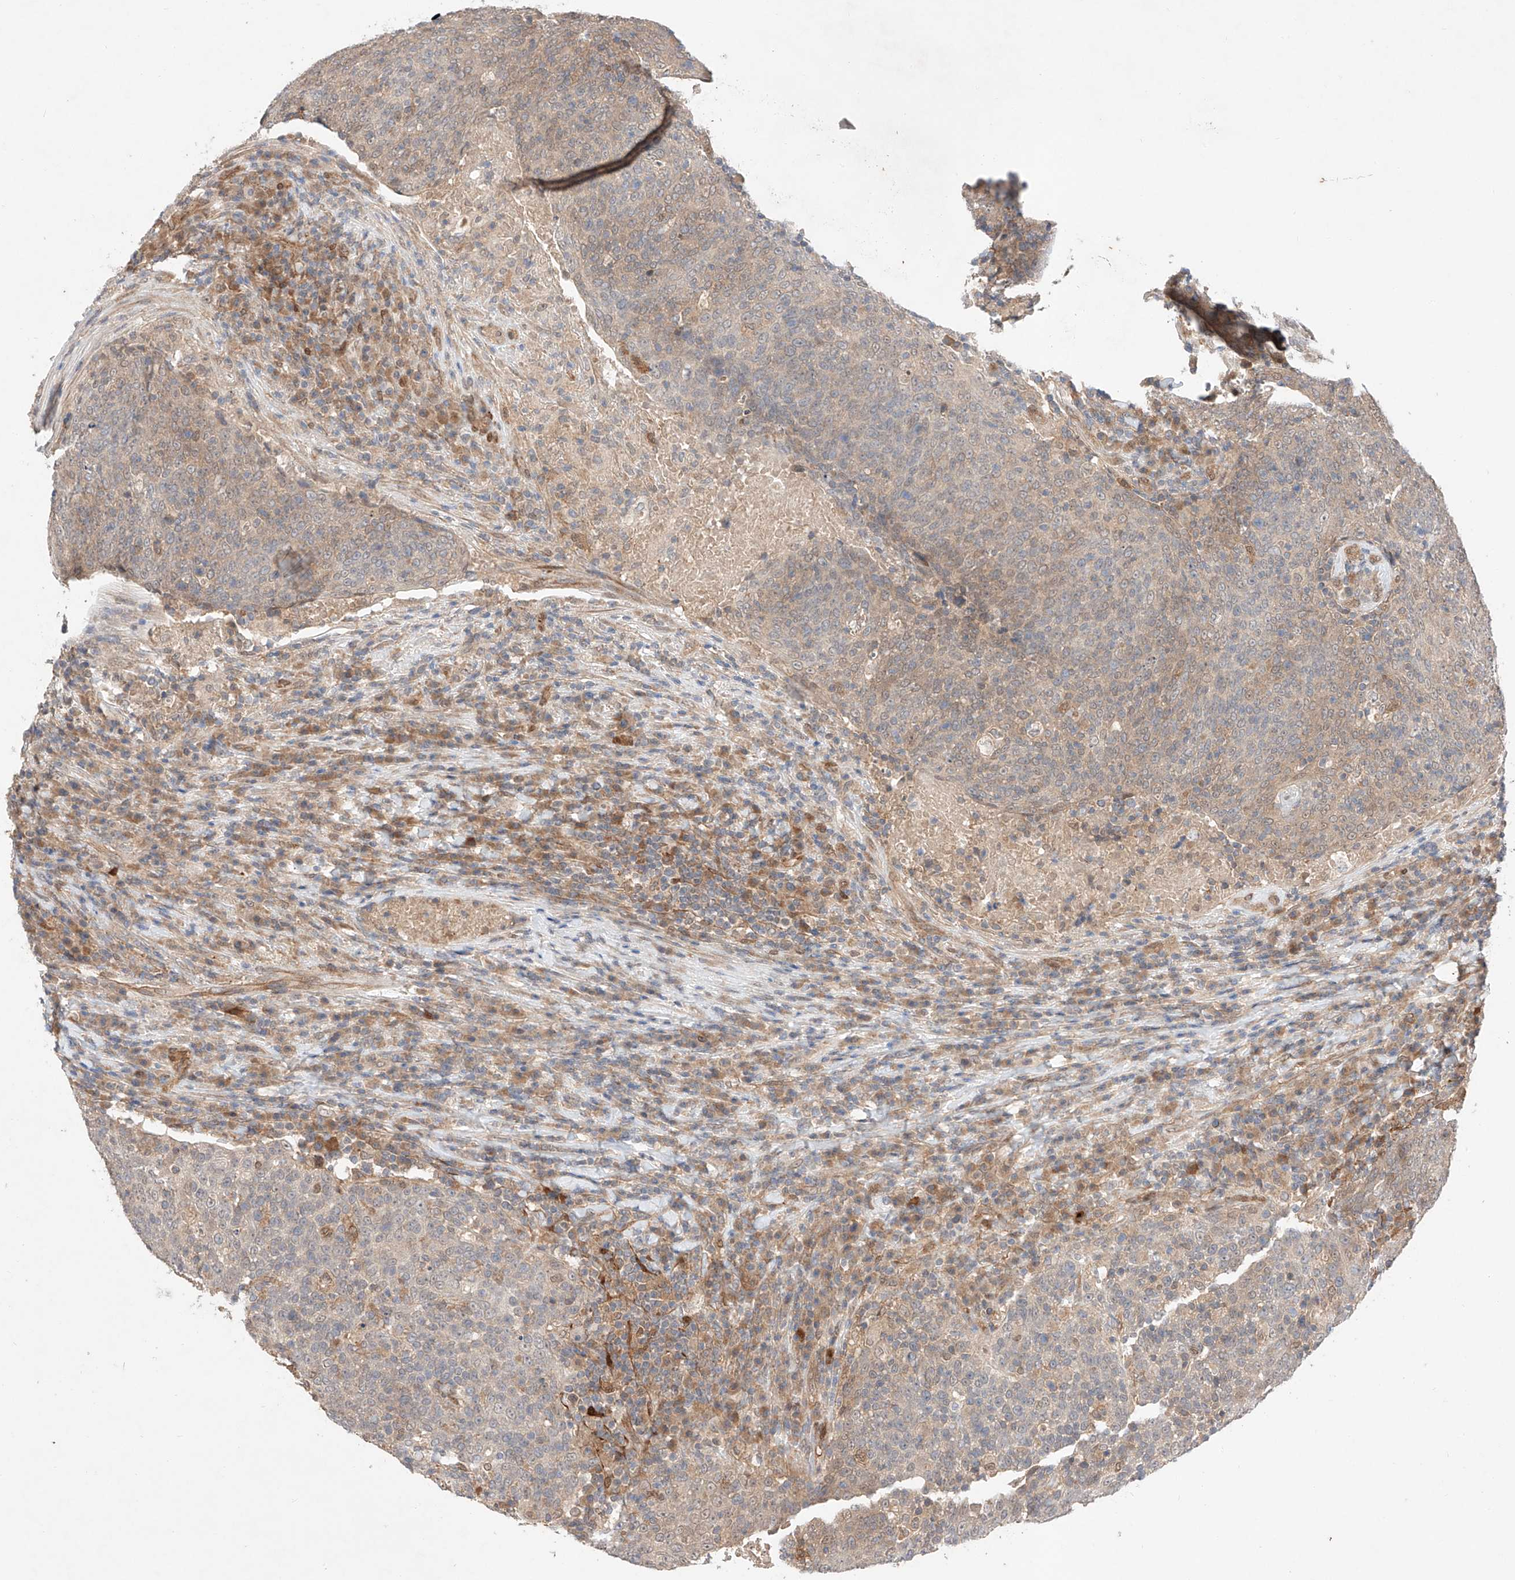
{"staining": {"intensity": "weak", "quantity": "25%-75%", "location": "cytoplasmic/membranous"}, "tissue": "head and neck cancer", "cell_type": "Tumor cells", "image_type": "cancer", "snomed": [{"axis": "morphology", "description": "Squamous cell carcinoma, NOS"}, {"axis": "morphology", "description": "Squamous cell carcinoma, metastatic, NOS"}, {"axis": "topography", "description": "Lymph node"}, {"axis": "topography", "description": "Head-Neck"}], "caption": "Immunohistochemistry (IHC) of human head and neck metastatic squamous cell carcinoma exhibits low levels of weak cytoplasmic/membranous positivity in about 25%-75% of tumor cells.", "gene": "ZNF124", "patient": {"sex": "male", "age": 62}}